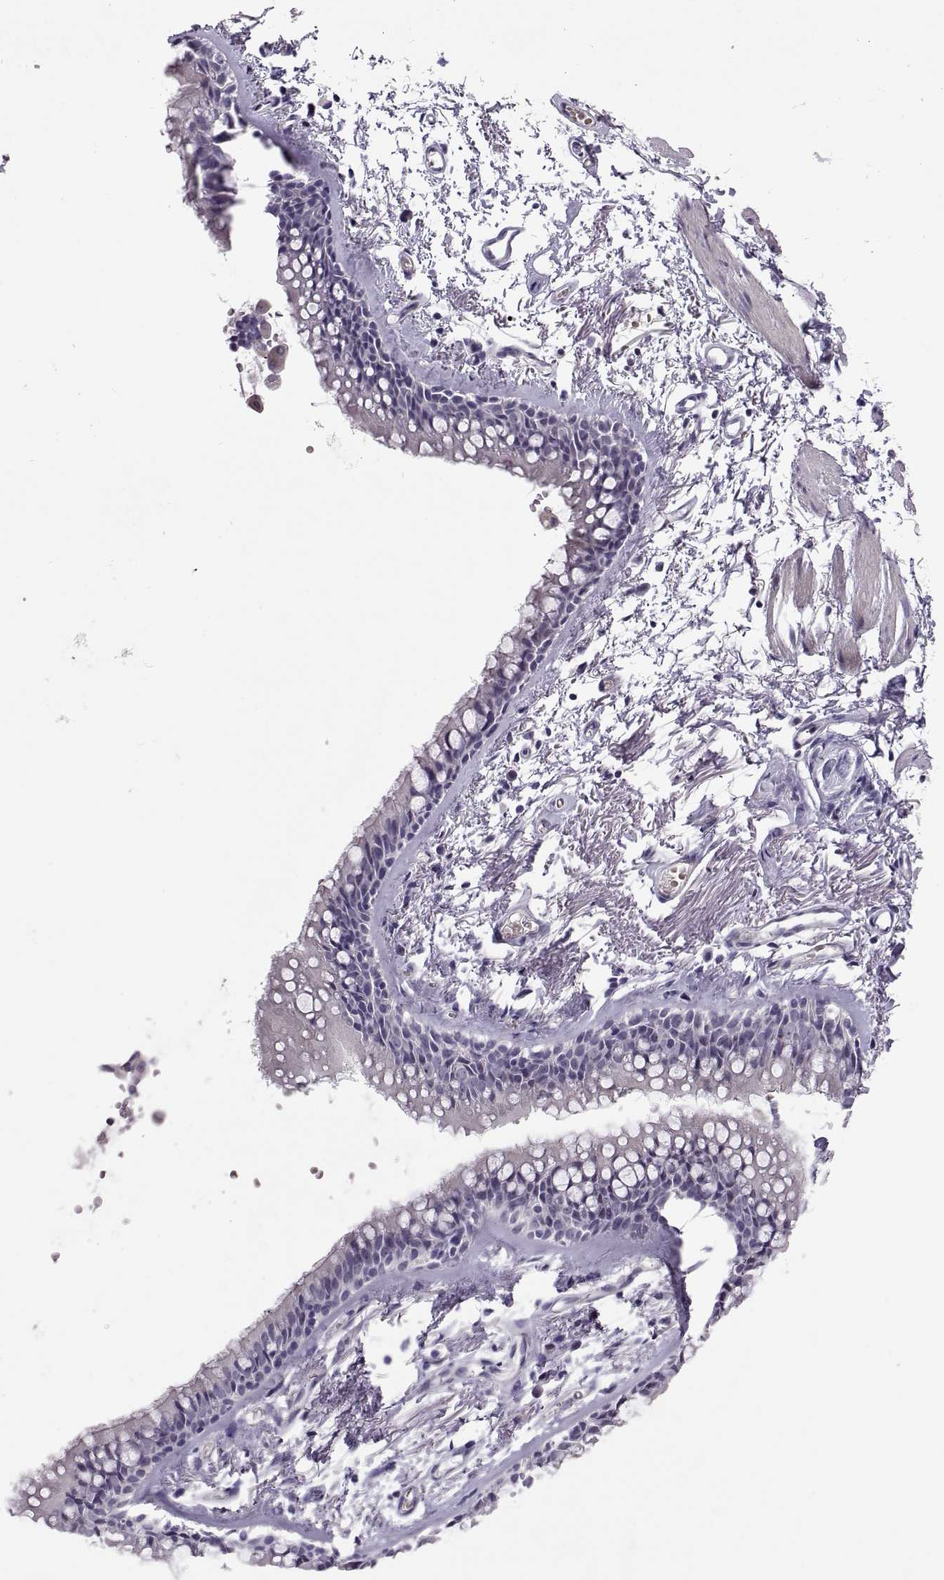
{"staining": {"intensity": "negative", "quantity": "none", "location": "none"}, "tissue": "soft tissue", "cell_type": "Fibroblasts", "image_type": "normal", "snomed": [{"axis": "morphology", "description": "Normal tissue, NOS"}, {"axis": "topography", "description": "Cartilage tissue"}, {"axis": "topography", "description": "Bronchus"}], "caption": "This is an immunohistochemistry (IHC) image of unremarkable soft tissue. There is no staining in fibroblasts.", "gene": "VSX2", "patient": {"sex": "female", "age": 79}}